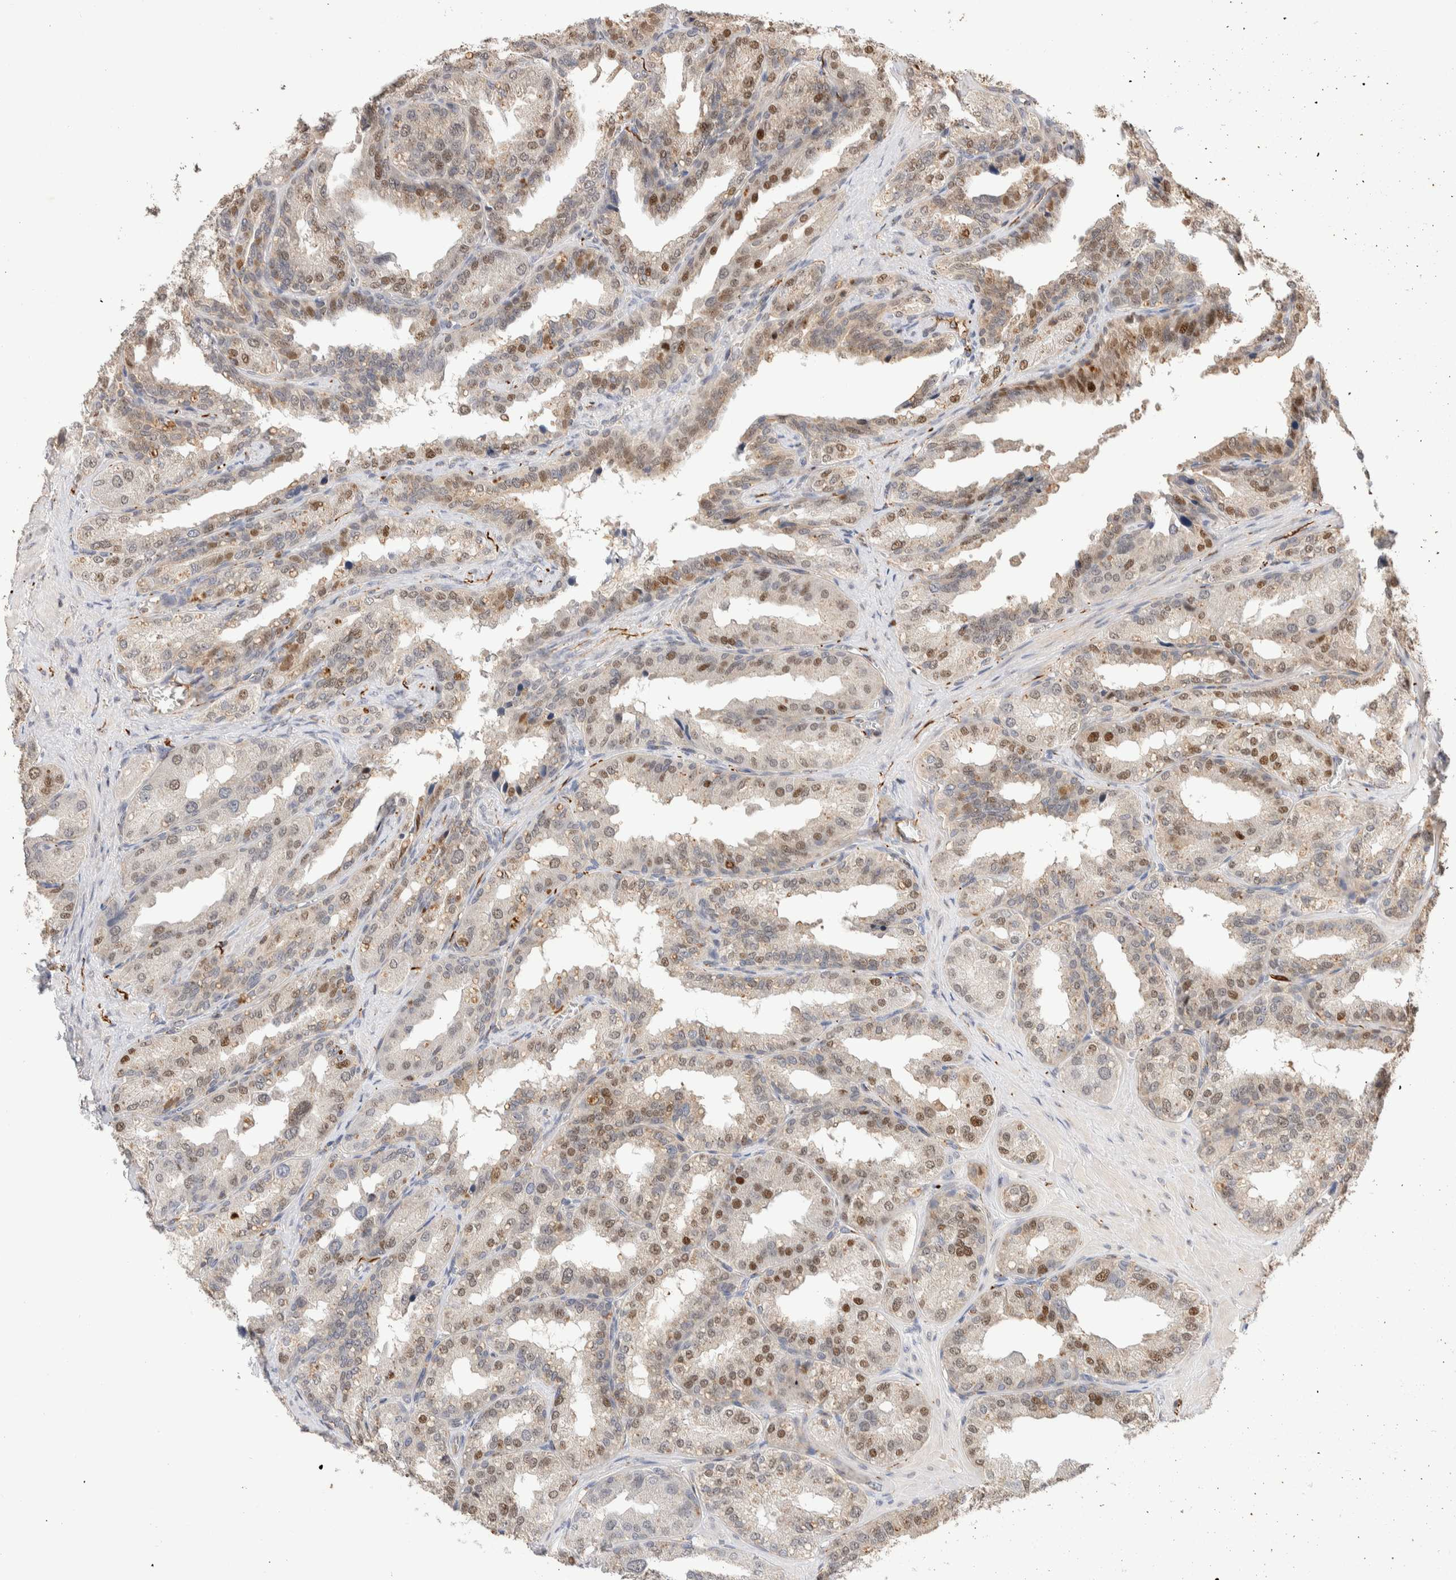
{"staining": {"intensity": "strong", "quantity": "<25%", "location": "cytoplasmic/membranous,nuclear"}, "tissue": "seminal vesicle", "cell_type": "Glandular cells", "image_type": "normal", "snomed": [{"axis": "morphology", "description": "Normal tissue, NOS"}, {"axis": "topography", "description": "Prostate"}, {"axis": "topography", "description": "Seminal veicle"}], "caption": "A brown stain shows strong cytoplasmic/membranous,nuclear expression of a protein in glandular cells of normal seminal vesicle.", "gene": "NSMAF", "patient": {"sex": "male", "age": 51}}